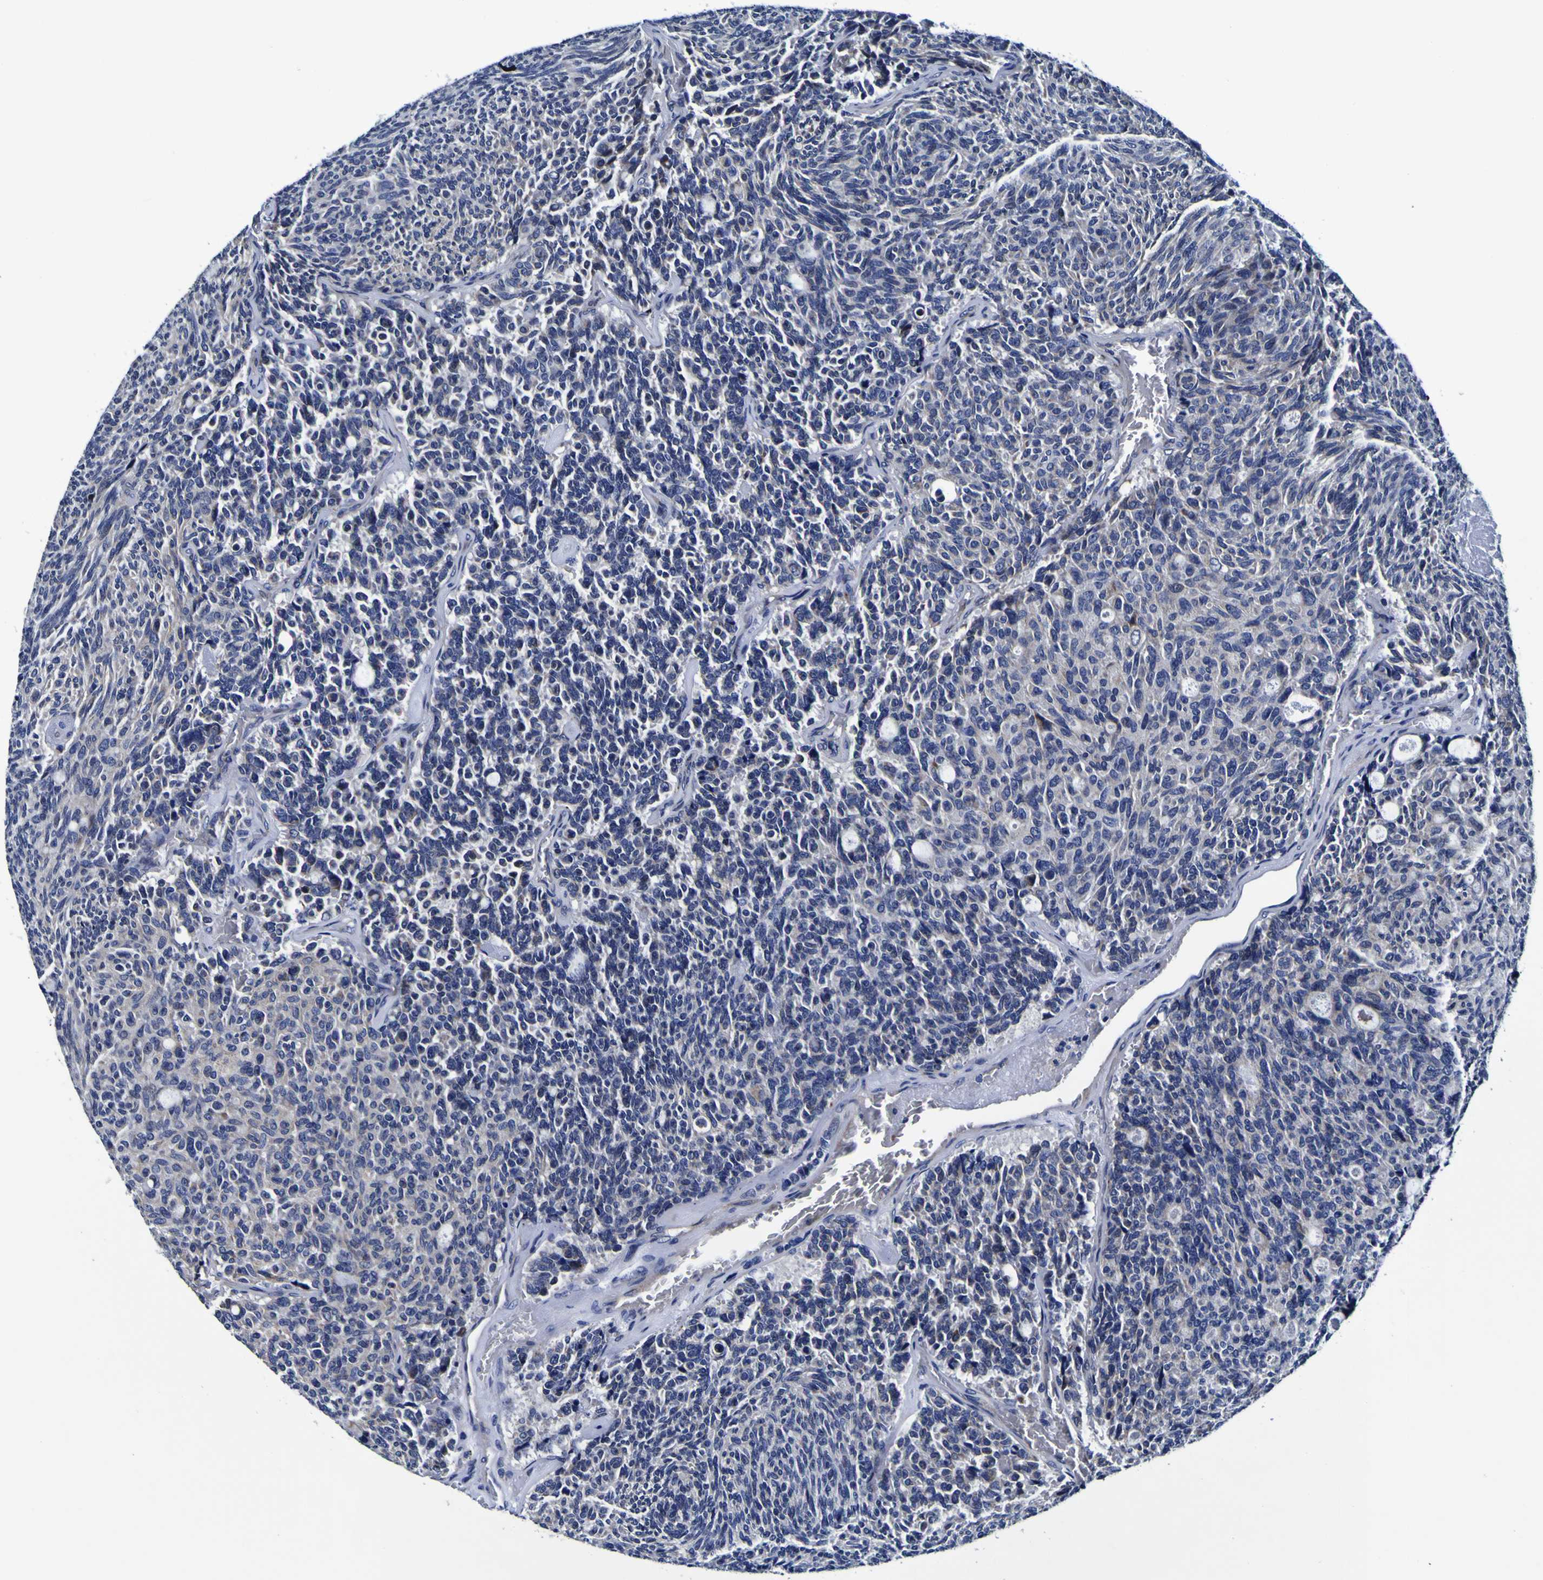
{"staining": {"intensity": "weak", "quantity": "<25%", "location": "cytoplasmic/membranous"}, "tissue": "carcinoid", "cell_type": "Tumor cells", "image_type": "cancer", "snomed": [{"axis": "morphology", "description": "Carcinoid, malignant, NOS"}, {"axis": "topography", "description": "Pancreas"}], "caption": "IHC photomicrograph of neoplastic tissue: malignant carcinoid stained with DAB (3,3'-diaminobenzidine) exhibits no significant protein staining in tumor cells.", "gene": "PDLIM4", "patient": {"sex": "female", "age": 54}}